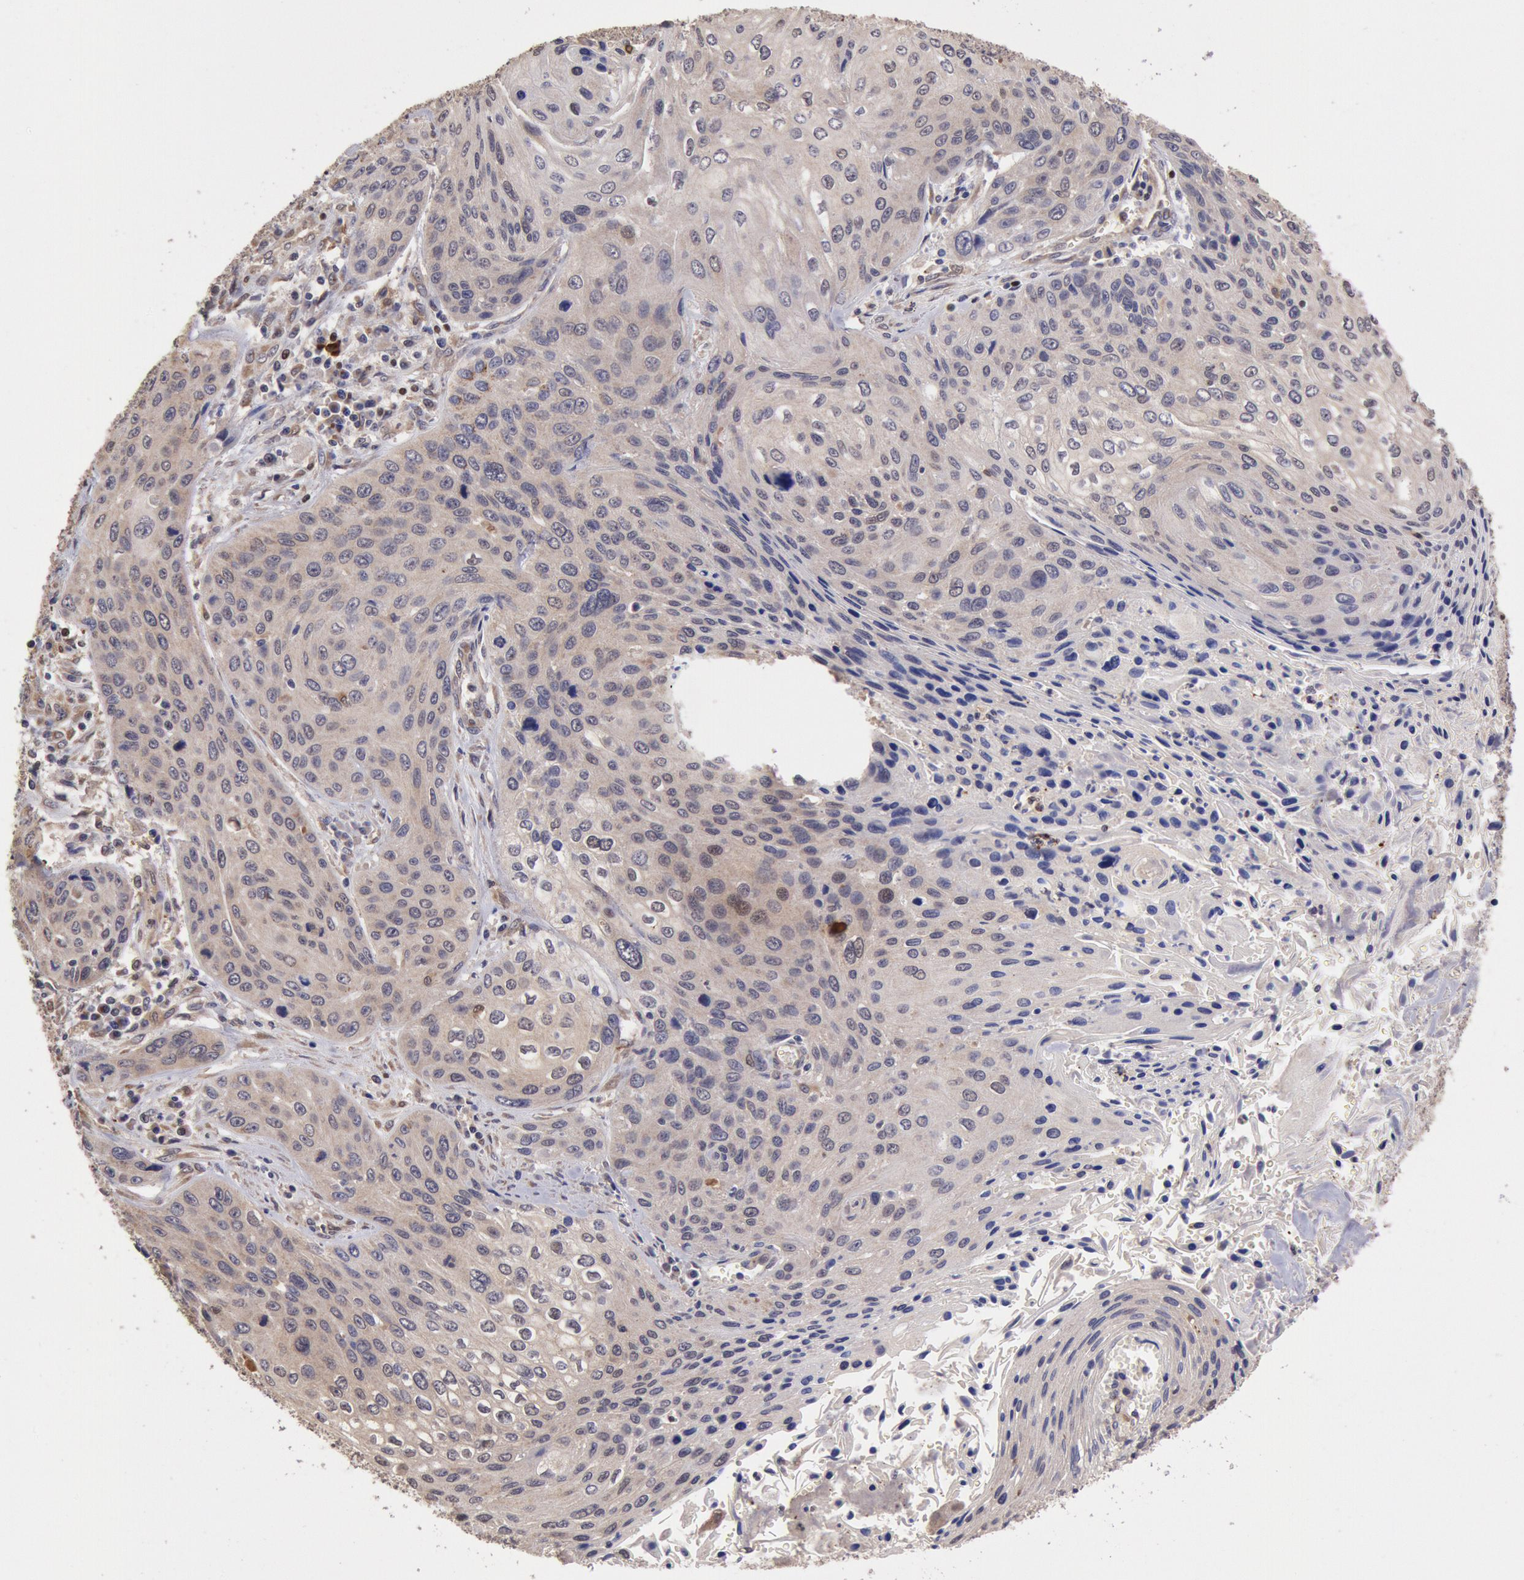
{"staining": {"intensity": "weak", "quantity": ">75%", "location": "cytoplasmic/membranous"}, "tissue": "cervical cancer", "cell_type": "Tumor cells", "image_type": "cancer", "snomed": [{"axis": "morphology", "description": "Squamous cell carcinoma, NOS"}, {"axis": "topography", "description": "Cervix"}], "caption": "Tumor cells show weak cytoplasmic/membranous staining in approximately >75% of cells in cervical squamous cell carcinoma.", "gene": "COMT", "patient": {"sex": "female", "age": 32}}